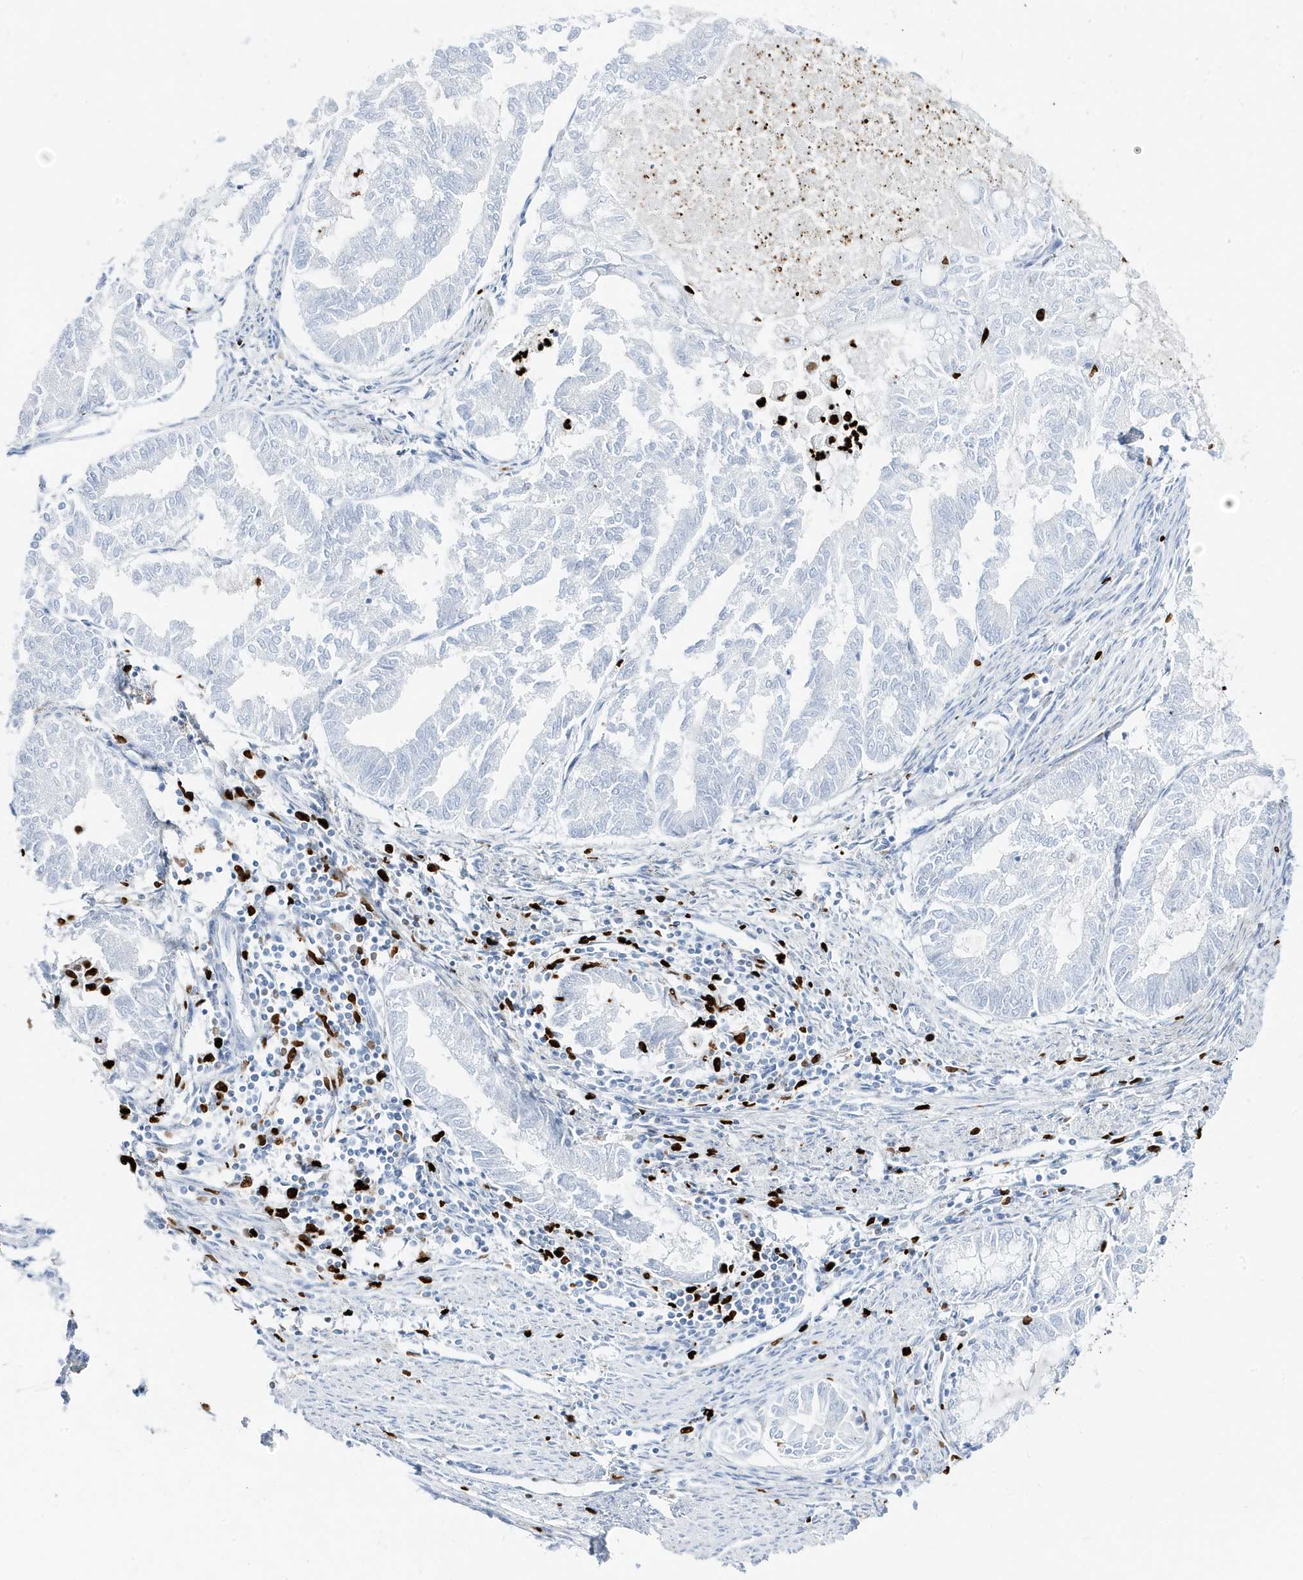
{"staining": {"intensity": "negative", "quantity": "none", "location": "none"}, "tissue": "endometrial cancer", "cell_type": "Tumor cells", "image_type": "cancer", "snomed": [{"axis": "morphology", "description": "Adenocarcinoma, NOS"}, {"axis": "topography", "description": "Endometrium"}], "caption": "Protein analysis of adenocarcinoma (endometrial) shows no significant staining in tumor cells. (Stains: DAB IHC with hematoxylin counter stain, Microscopy: brightfield microscopy at high magnification).", "gene": "MNDA", "patient": {"sex": "female", "age": 79}}